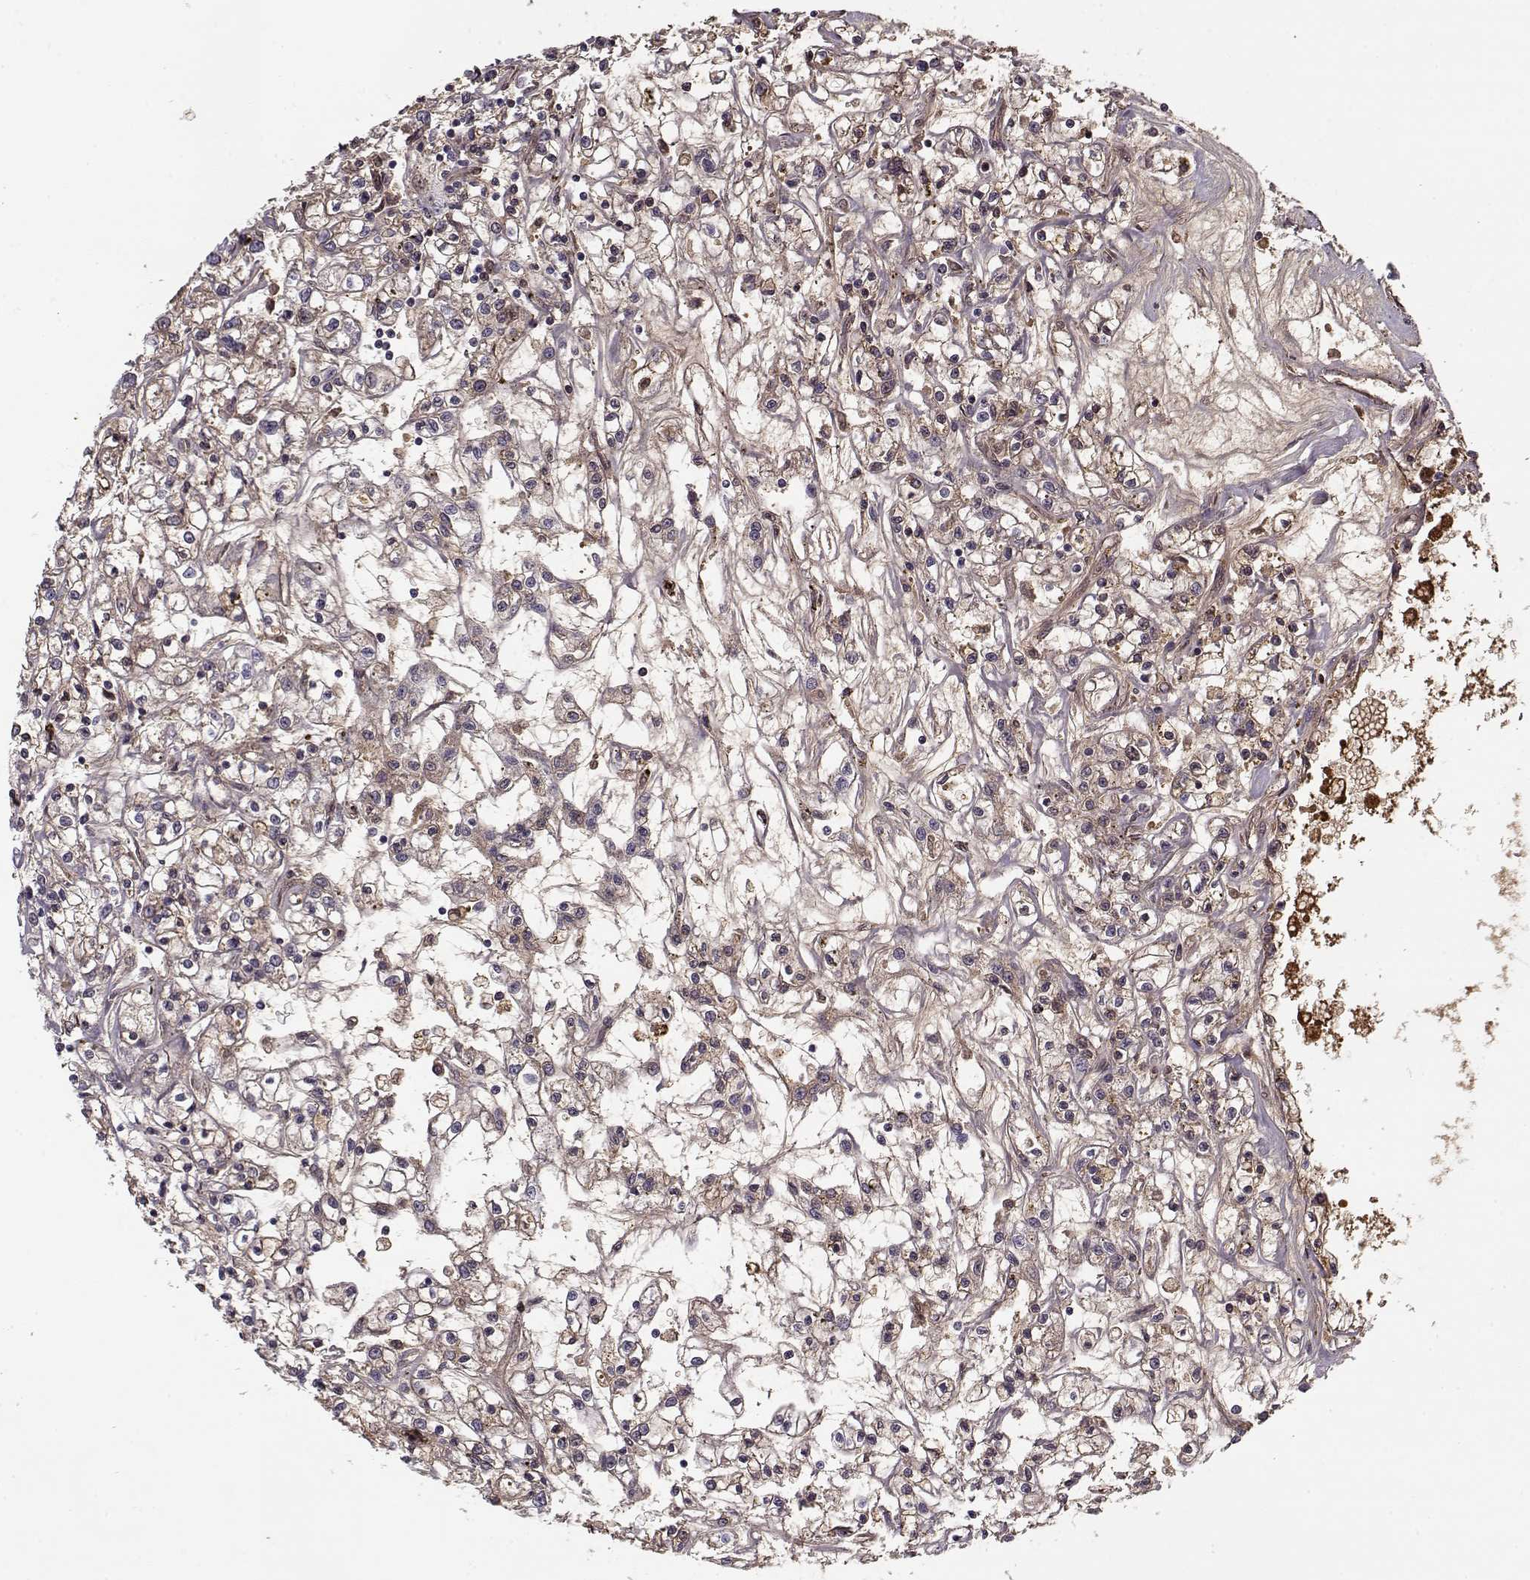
{"staining": {"intensity": "negative", "quantity": "none", "location": "none"}, "tissue": "renal cancer", "cell_type": "Tumor cells", "image_type": "cancer", "snomed": [{"axis": "morphology", "description": "Adenocarcinoma, NOS"}, {"axis": "topography", "description": "Kidney"}], "caption": "This is an immunohistochemistry histopathology image of renal cancer (adenocarcinoma). There is no expression in tumor cells.", "gene": "AFM", "patient": {"sex": "female", "age": 59}}